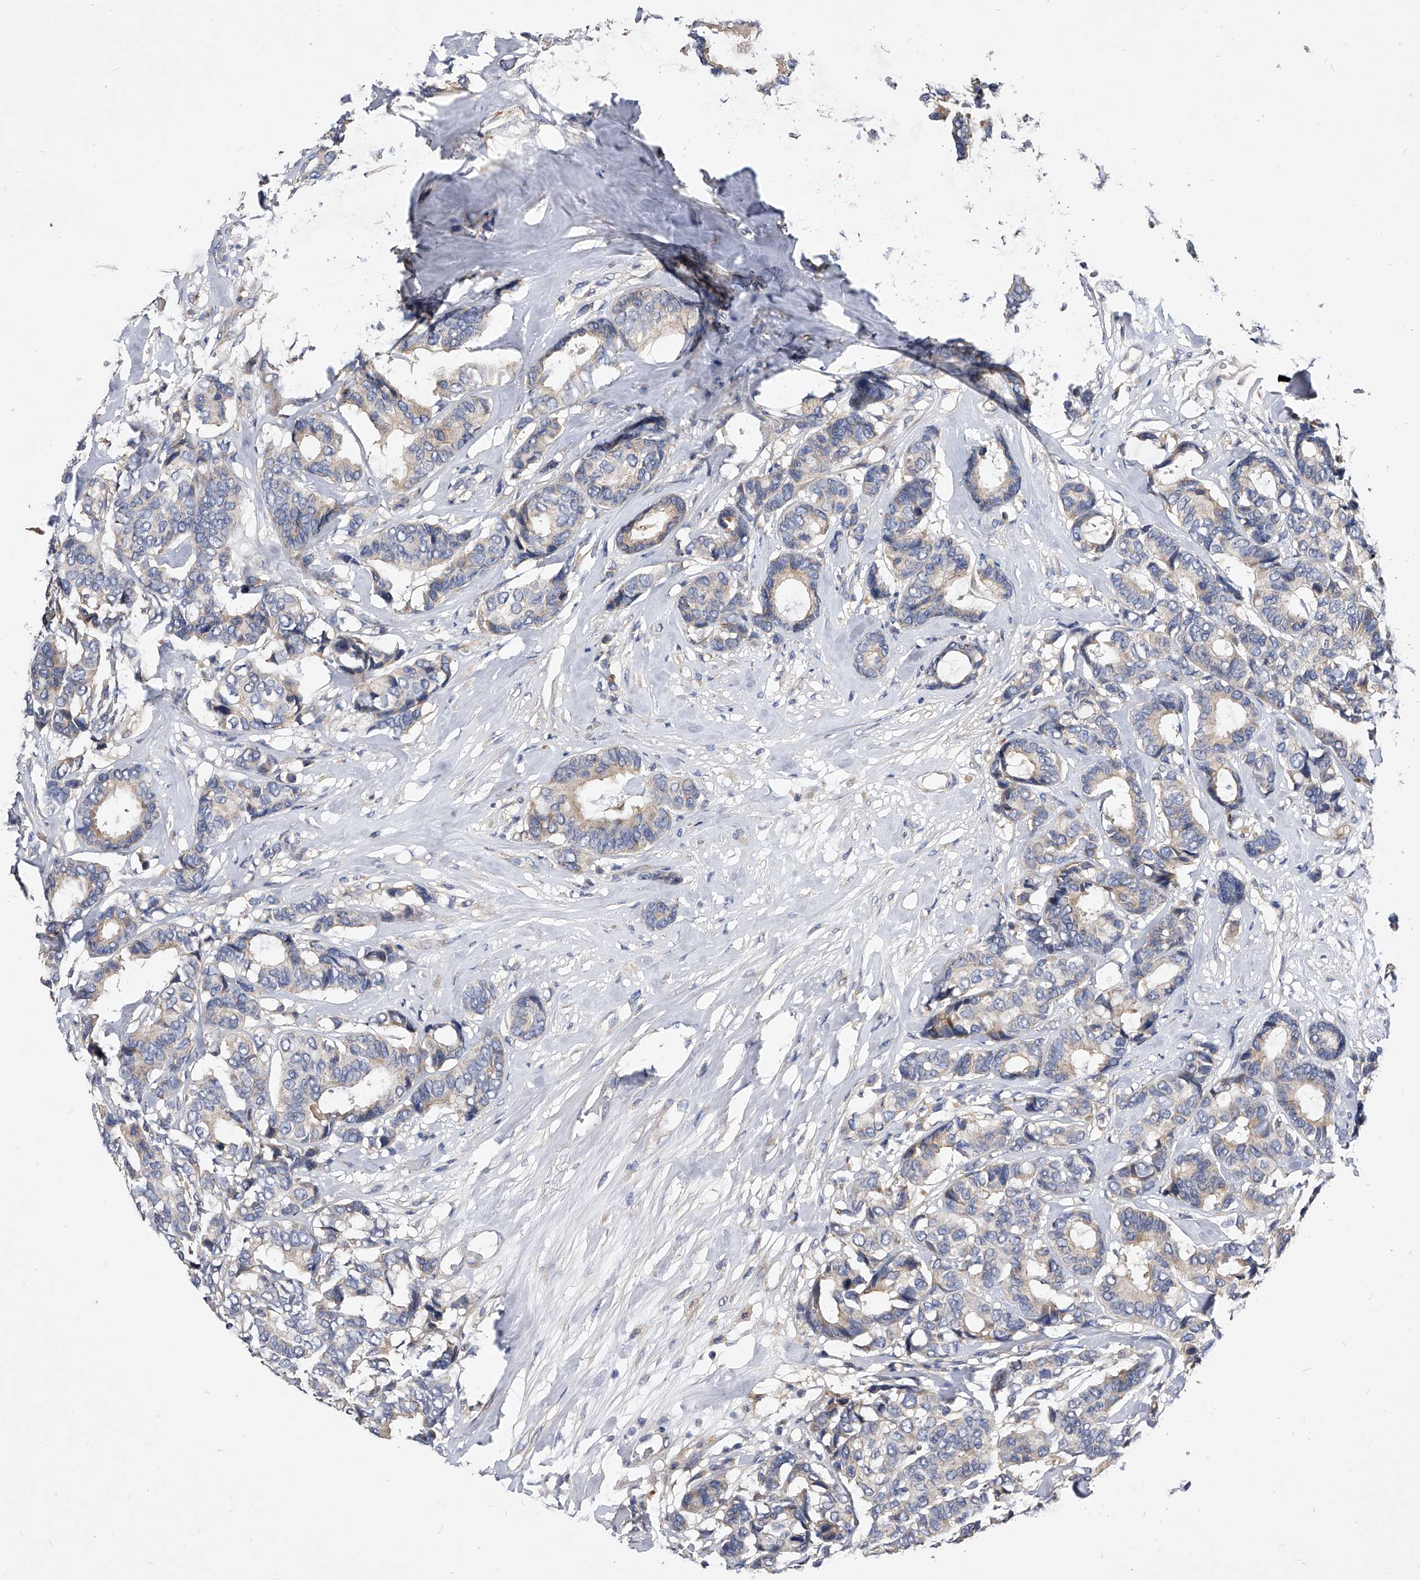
{"staining": {"intensity": "negative", "quantity": "none", "location": "none"}, "tissue": "breast cancer", "cell_type": "Tumor cells", "image_type": "cancer", "snomed": [{"axis": "morphology", "description": "Duct carcinoma"}, {"axis": "topography", "description": "Breast"}], "caption": "Tumor cells show no significant protein staining in breast invasive ductal carcinoma.", "gene": "ARL4C", "patient": {"sex": "female", "age": 87}}